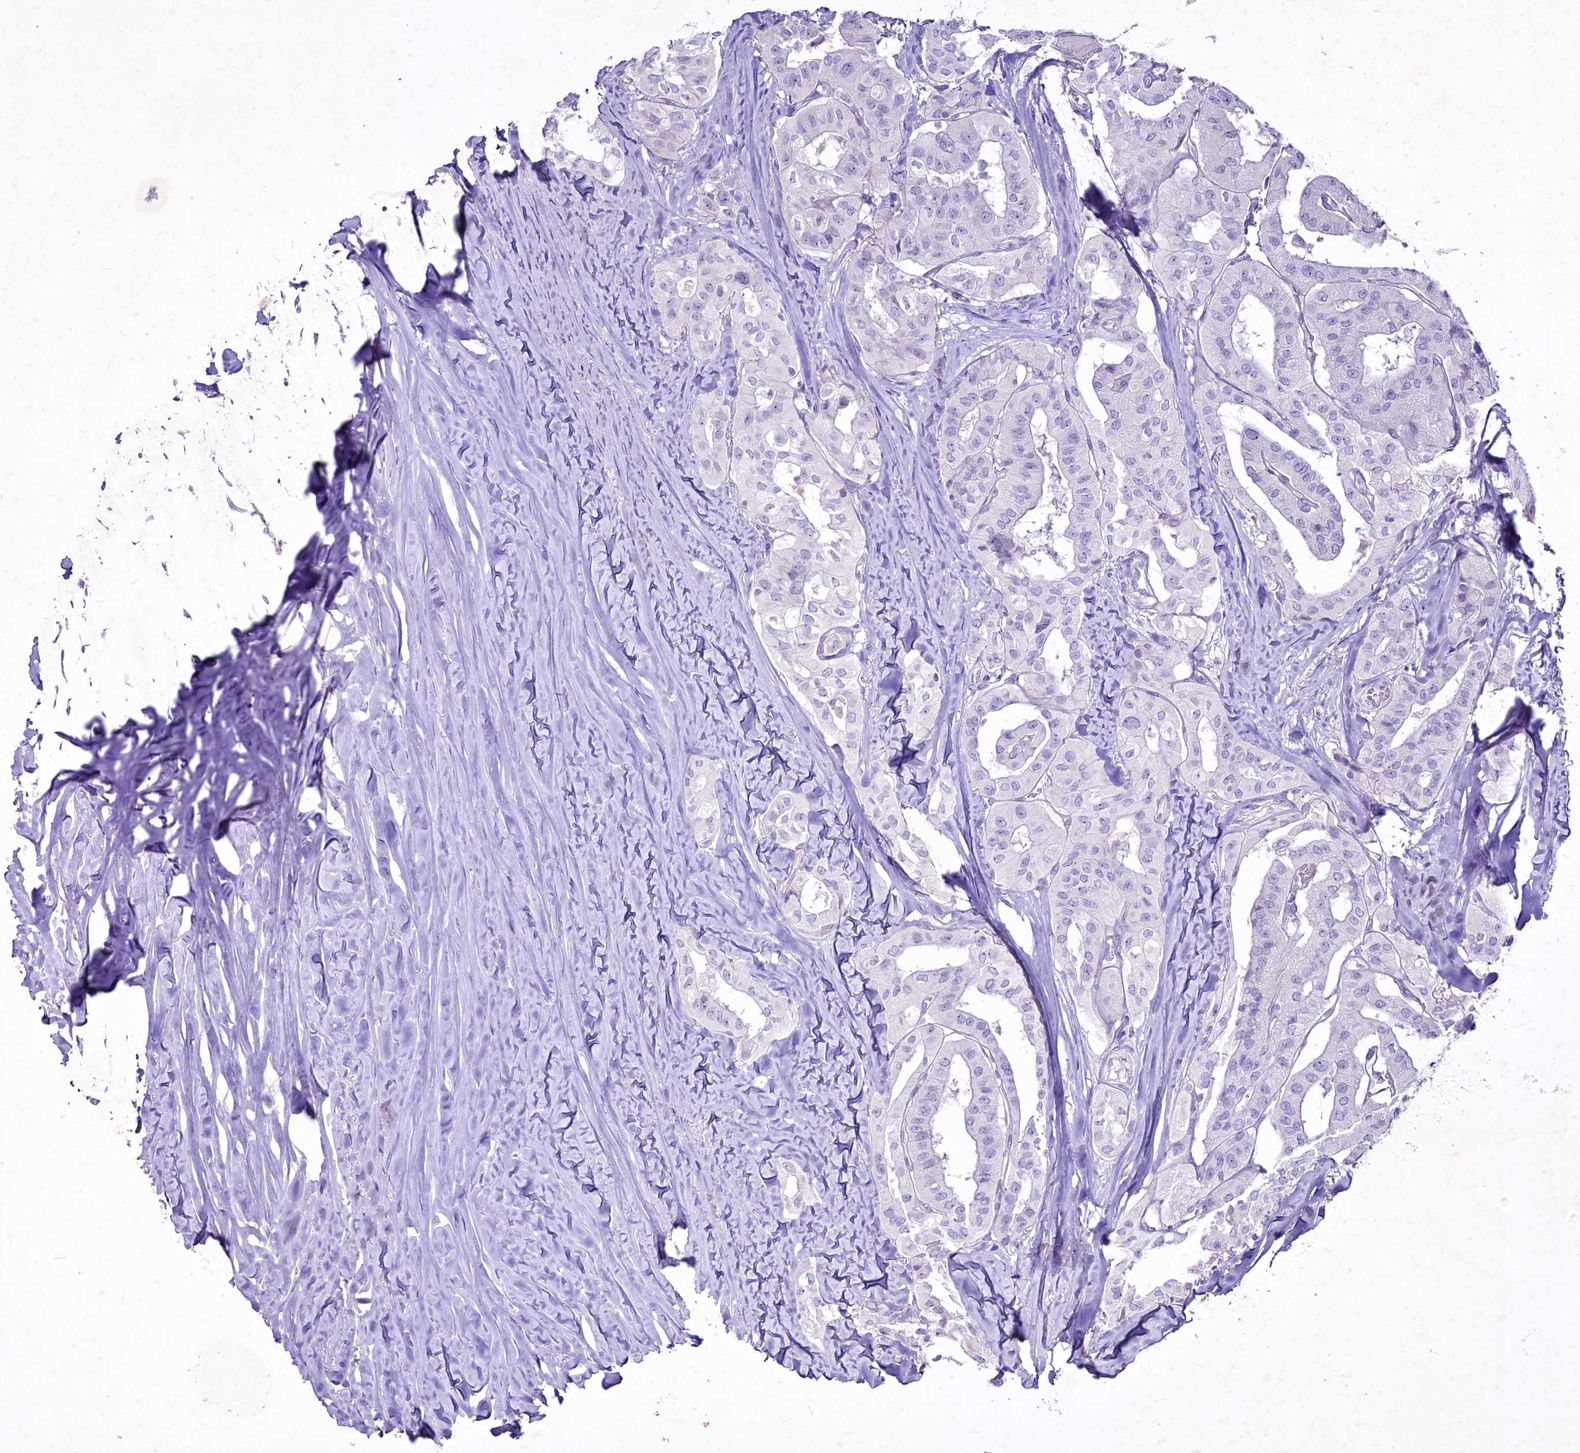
{"staining": {"intensity": "negative", "quantity": "none", "location": "none"}, "tissue": "thyroid cancer", "cell_type": "Tumor cells", "image_type": "cancer", "snomed": [{"axis": "morphology", "description": "Papillary adenocarcinoma, NOS"}, {"axis": "topography", "description": "Thyroid gland"}], "caption": "Thyroid cancer stained for a protein using IHC reveals no positivity tumor cells.", "gene": "FAM209B", "patient": {"sex": "female", "age": 59}}